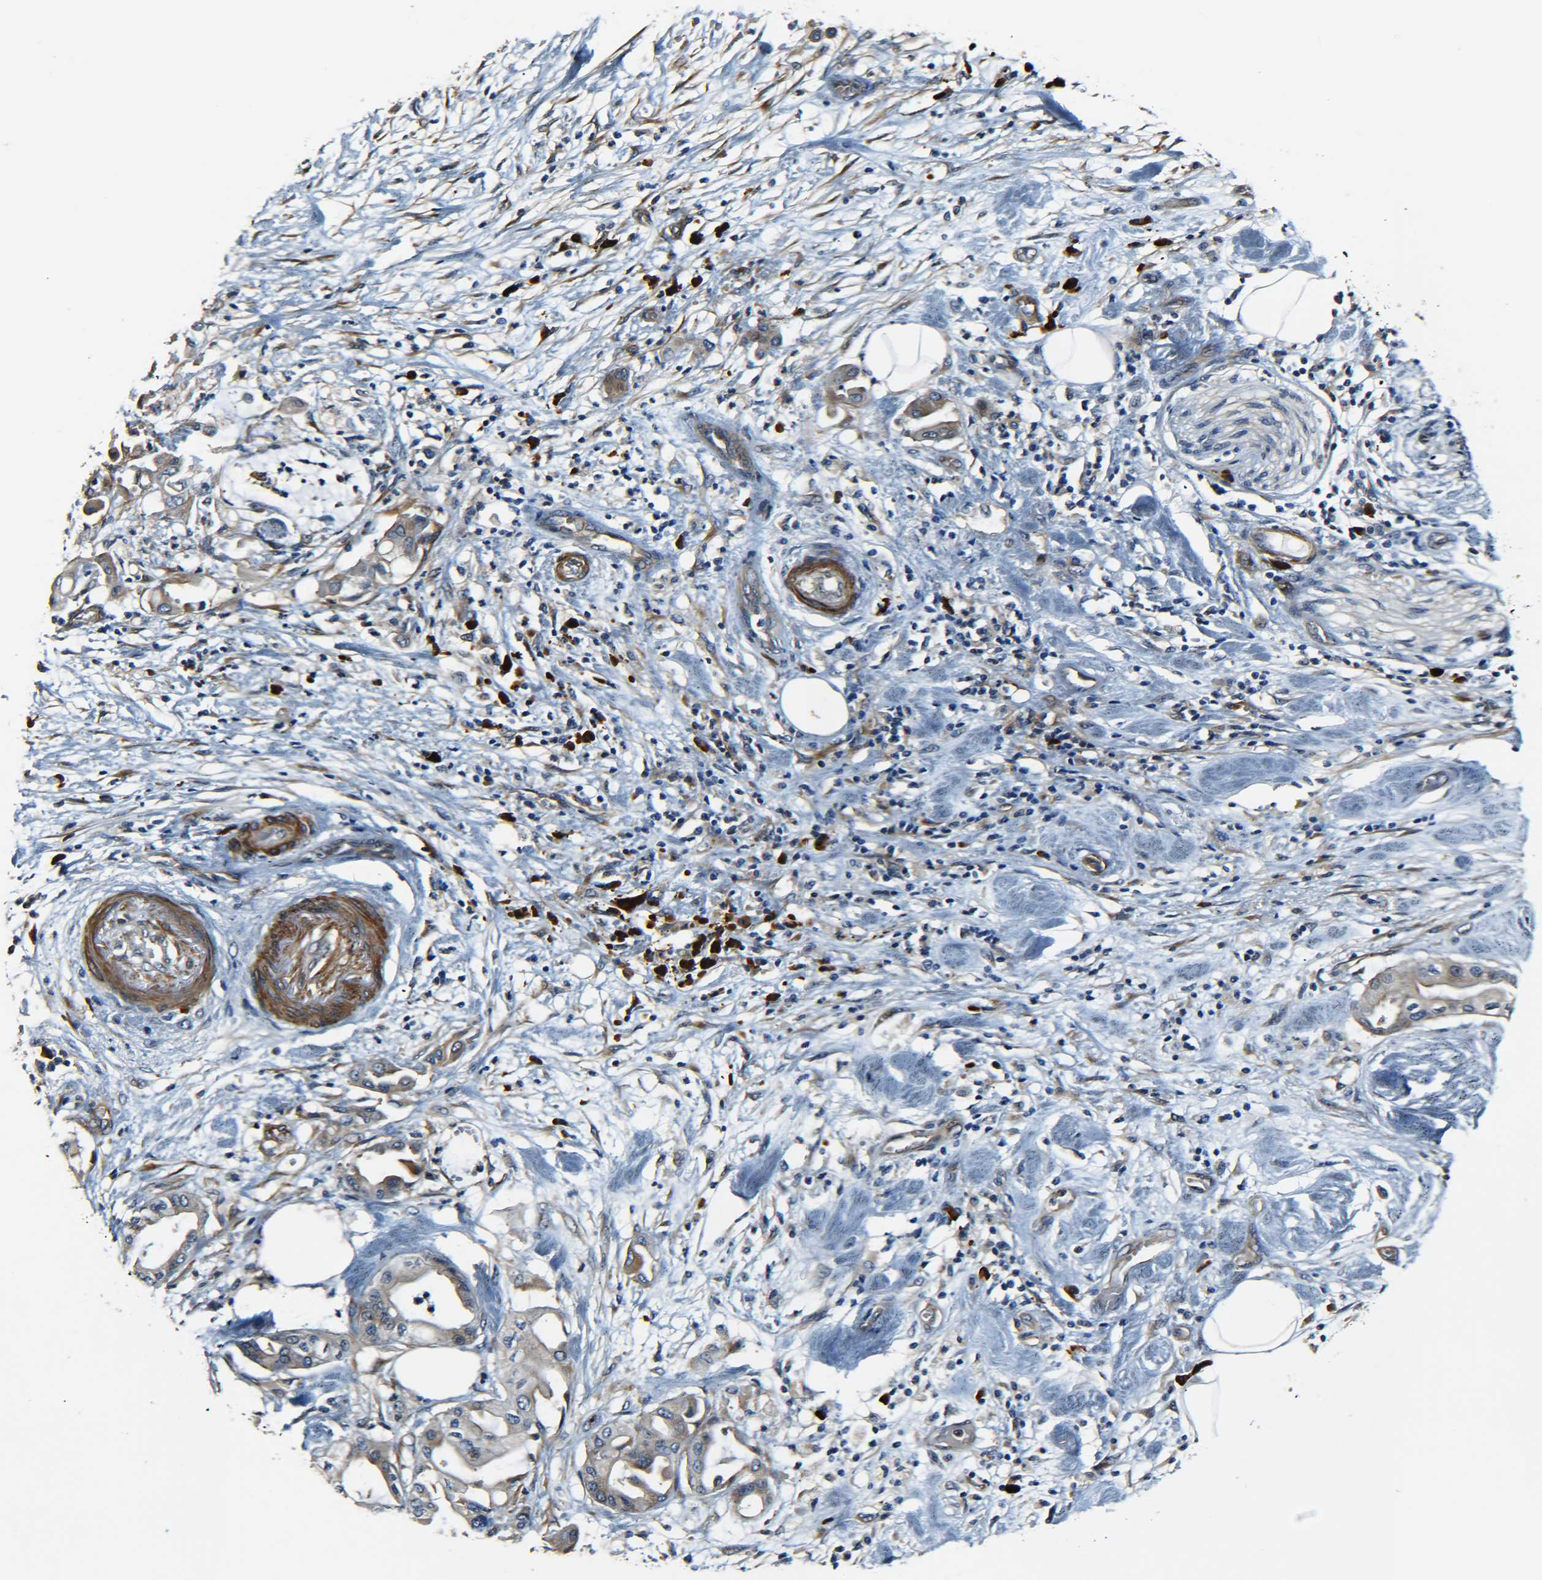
{"staining": {"intensity": "weak", "quantity": "<25%", "location": "cytoplasmic/membranous"}, "tissue": "pancreatic cancer", "cell_type": "Tumor cells", "image_type": "cancer", "snomed": [{"axis": "morphology", "description": "Adenocarcinoma, NOS"}, {"axis": "morphology", "description": "Adenocarcinoma, metastatic, NOS"}, {"axis": "topography", "description": "Lymph node"}, {"axis": "topography", "description": "Pancreas"}, {"axis": "topography", "description": "Duodenum"}], "caption": "This is an IHC image of human pancreatic cancer. There is no positivity in tumor cells.", "gene": "MEIS1", "patient": {"sex": "female", "age": 64}}